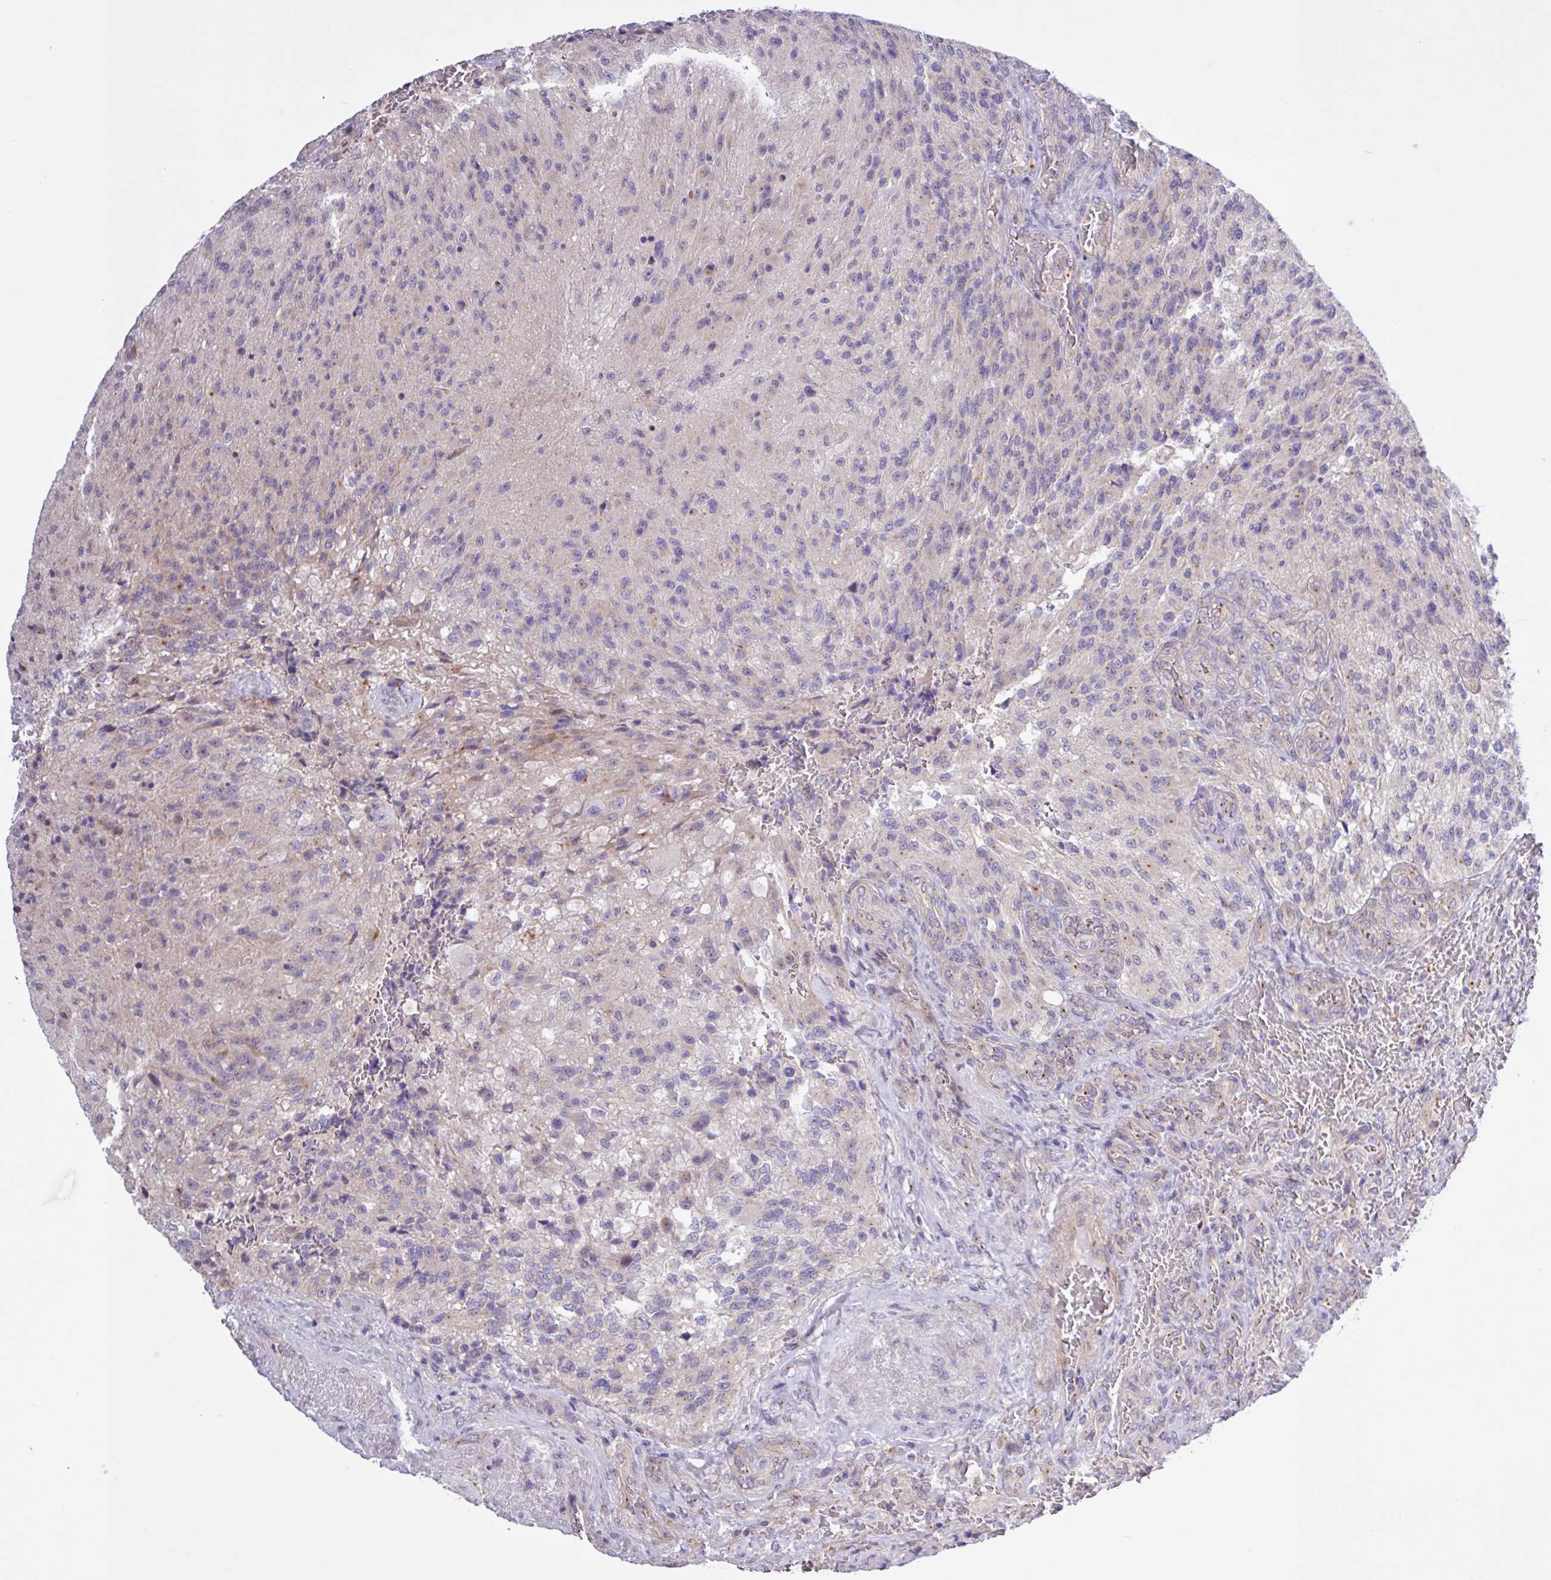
{"staining": {"intensity": "weak", "quantity": "<25%", "location": "cytoplasmic/membranous"}, "tissue": "glioma", "cell_type": "Tumor cells", "image_type": "cancer", "snomed": [{"axis": "morphology", "description": "Normal tissue, NOS"}, {"axis": "morphology", "description": "Glioma, malignant, High grade"}, {"axis": "topography", "description": "Cerebral cortex"}], "caption": "This photomicrograph is of glioma stained with IHC to label a protein in brown with the nuclei are counter-stained blue. There is no staining in tumor cells. (IHC, brightfield microscopy, high magnification).", "gene": "SPINK8", "patient": {"sex": "male", "age": 56}}